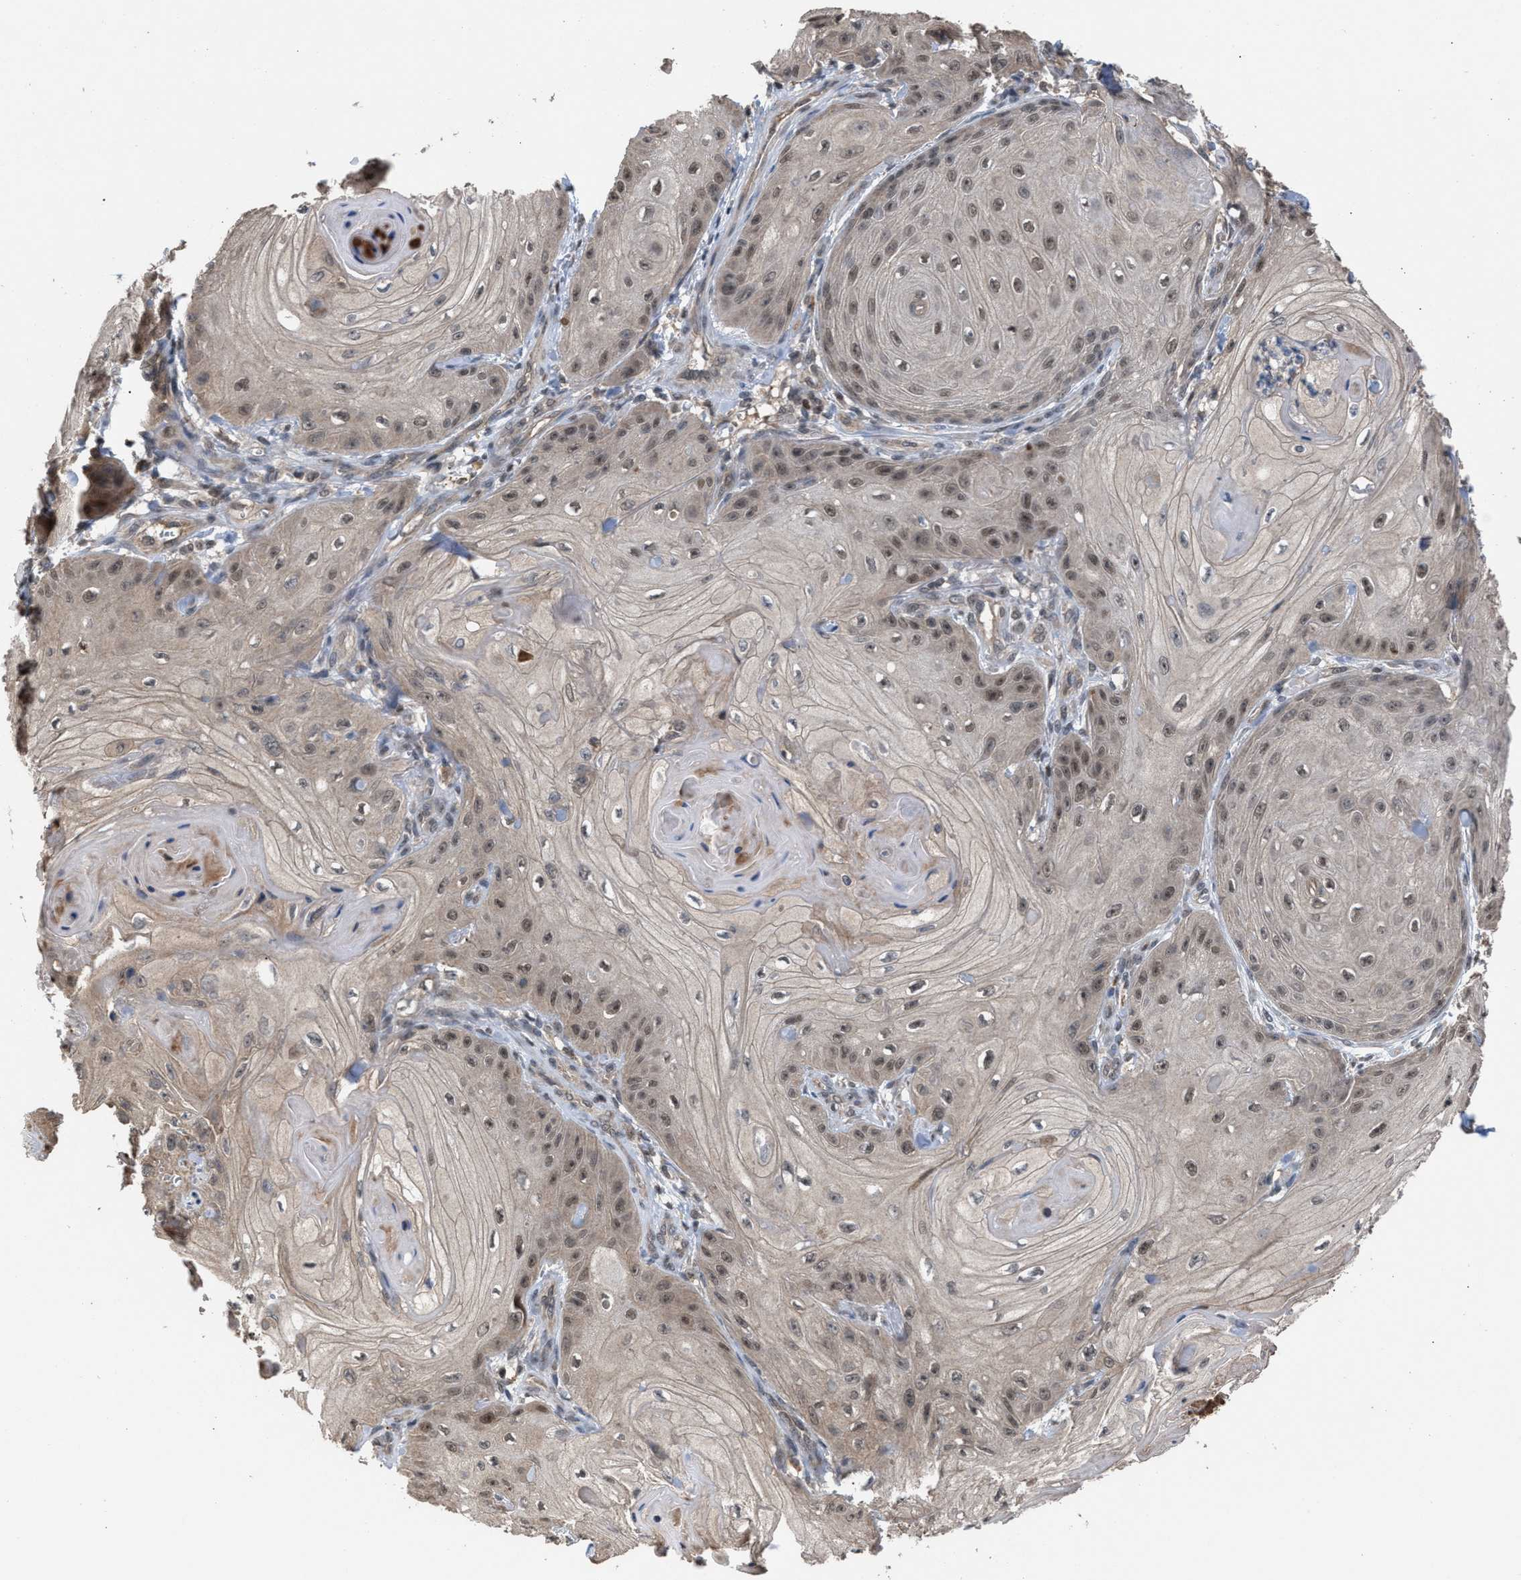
{"staining": {"intensity": "weak", "quantity": ">75%", "location": "nuclear"}, "tissue": "skin cancer", "cell_type": "Tumor cells", "image_type": "cancer", "snomed": [{"axis": "morphology", "description": "Squamous cell carcinoma, NOS"}, {"axis": "topography", "description": "Skin"}], "caption": "This is a histology image of immunohistochemistry staining of skin squamous cell carcinoma, which shows weak positivity in the nuclear of tumor cells.", "gene": "C9orf78", "patient": {"sex": "male", "age": 74}}